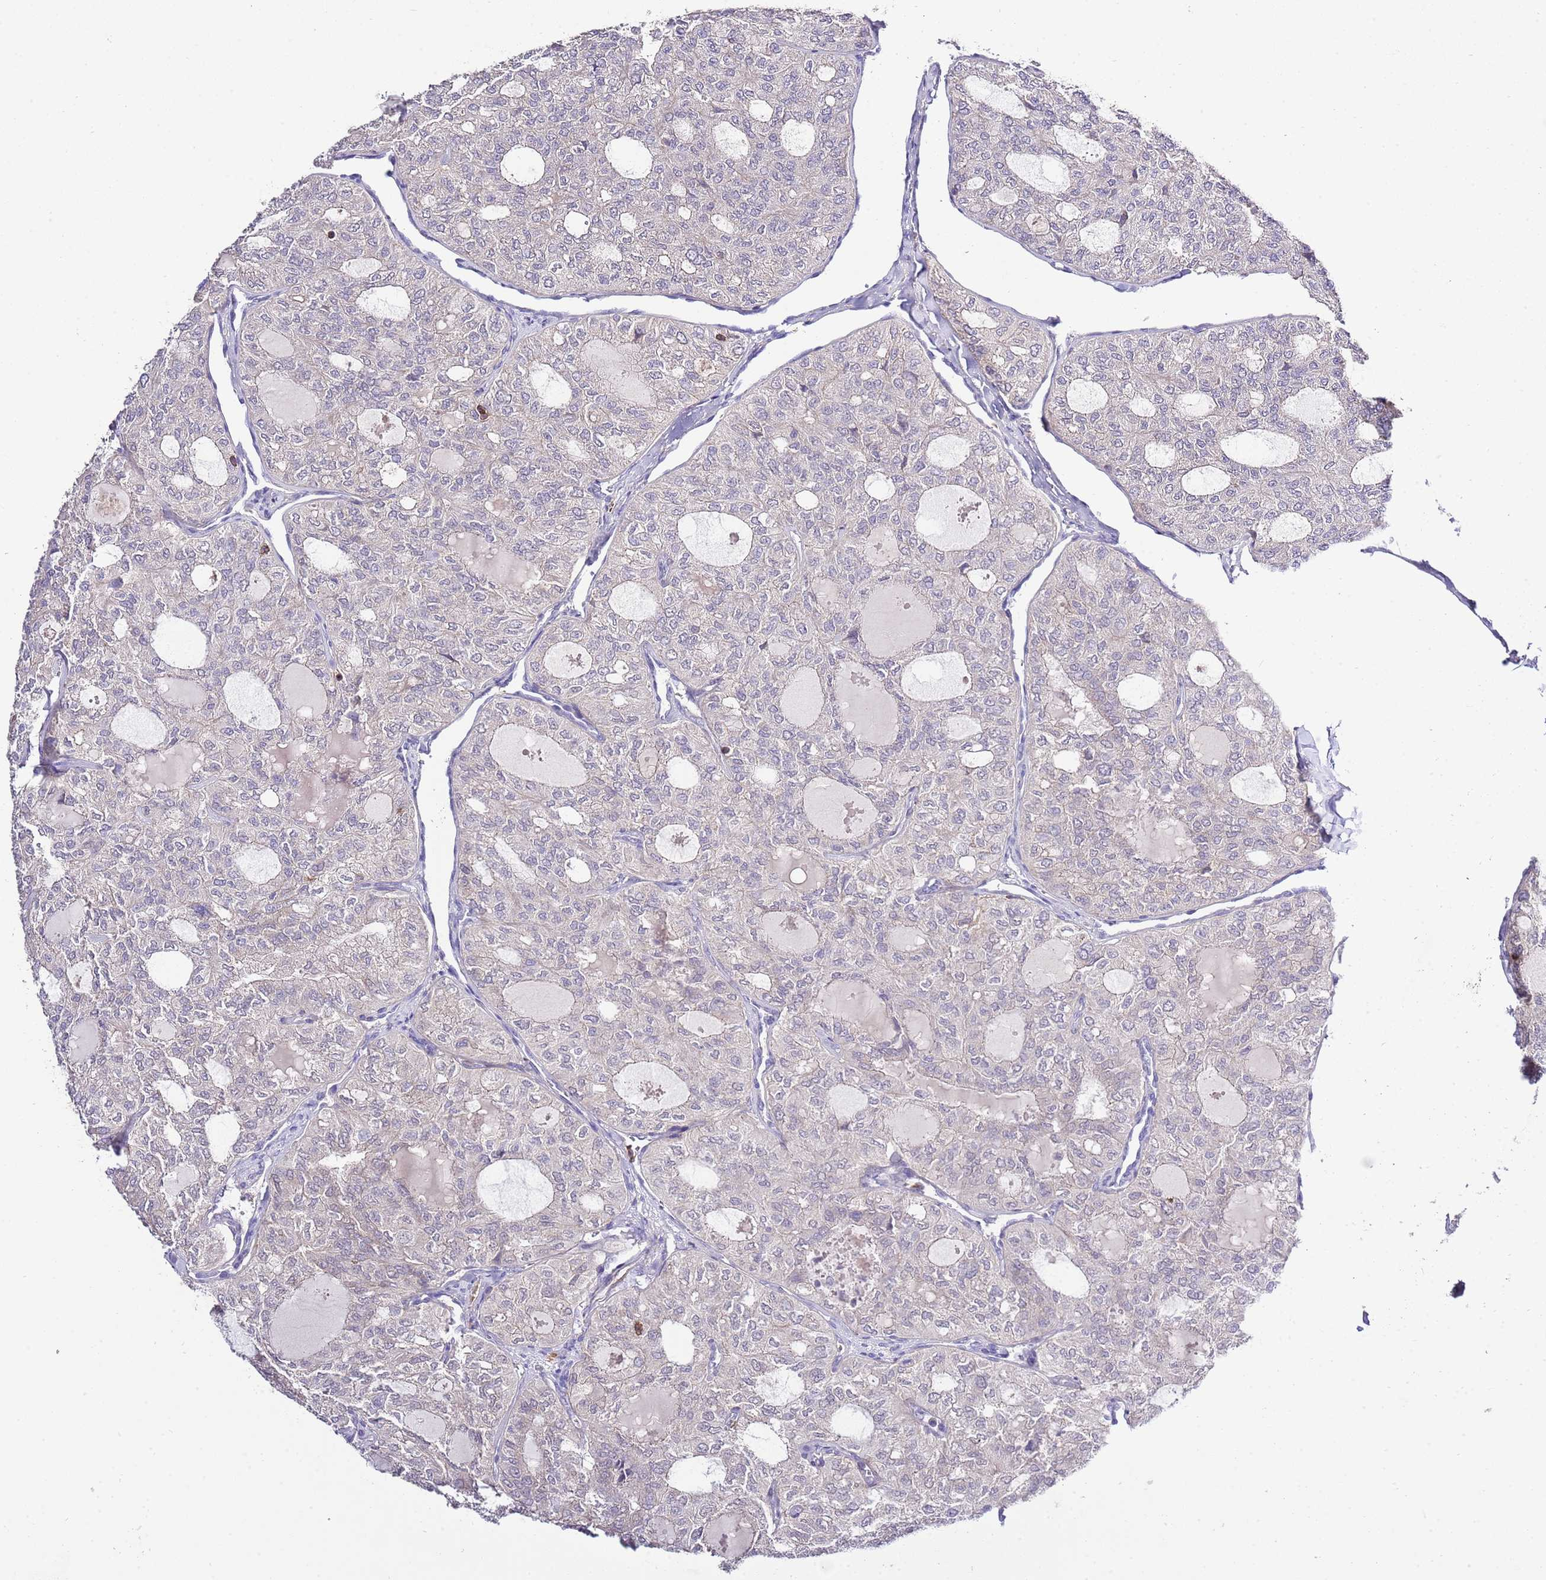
{"staining": {"intensity": "negative", "quantity": "none", "location": "none"}, "tissue": "thyroid cancer", "cell_type": "Tumor cells", "image_type": "cancer", "snomed": [{"axis": "morphology", "description": "Follicular adenoma carcinoma, NOS"}, {"axis": "topography", "description": "Thyroid gland"}], "caption": "Tumor cells are negative for brown protein staining in follicular adenoma carcinoma (thyroid).", "gene": "EFHD1", "patient": {"sex": "male", "age": 75}}